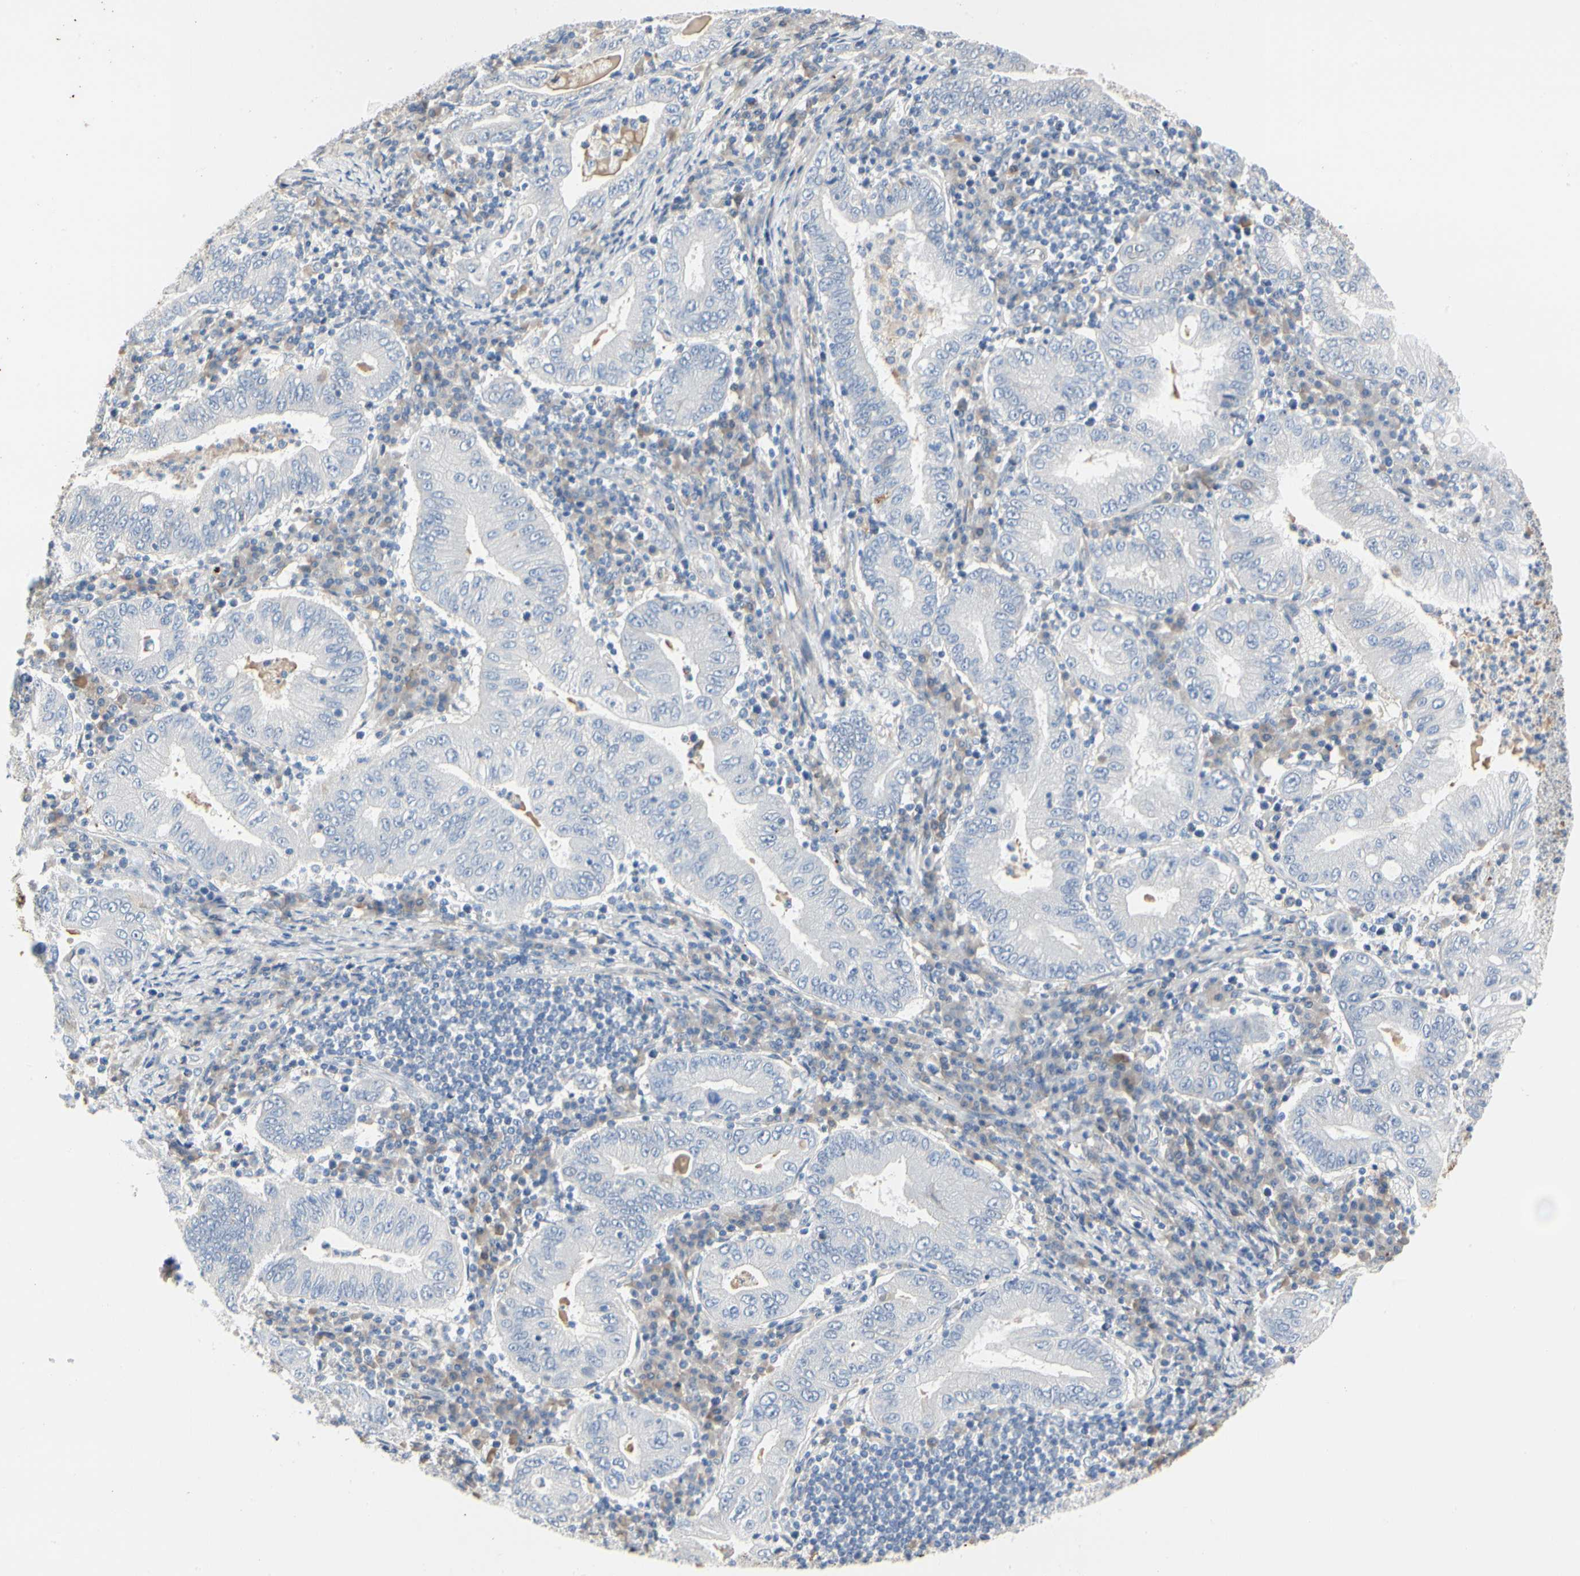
{"staining": {"intensity": "negative", "quantity": "none", "location": "none"}, "tissue": "stomach cancer", "cell_type": "Tumor cells", "image_type": "cancer", "snomed": [{"axis": "morphology", "description": "Normal tissue, NOS"}, {"axis": "morphology", "description": "Adenocarcinoma, NOS"}, {"axis": "topography", "description": "Esophagus"}, {"axis": "topography", "description": "Stomach, upper"}, {"axis": "topography", "description": "Peripheral nerve tissue"}], "caption": "DAB immunohistochemical staining of stomach cancer exhibits no significant positivity in tumor cells.", "gene": "FGB", "patient": {"sex": "male", "age": 62}}